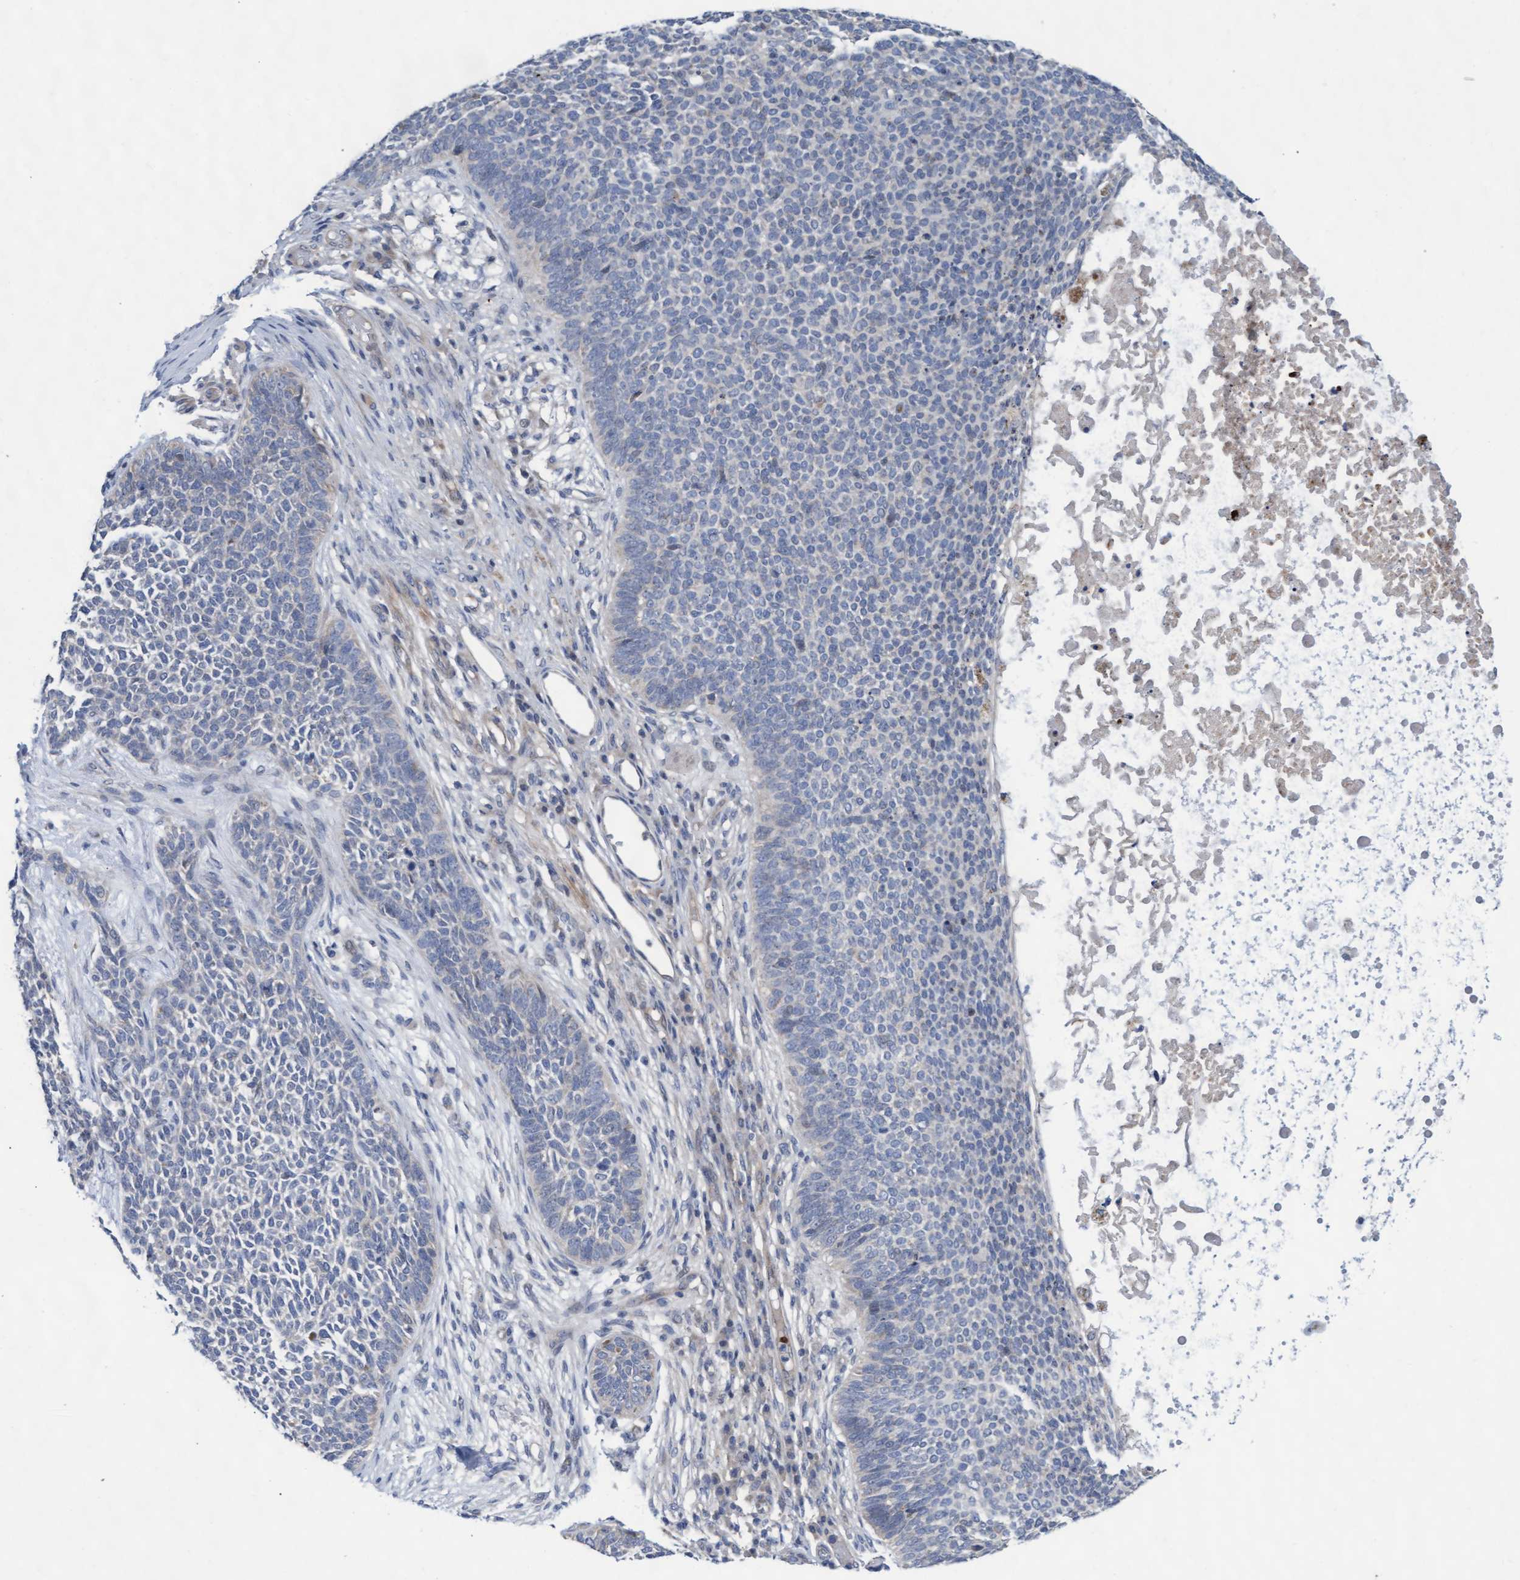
{"staining": {"intensity": "negative", "quantity": "none", "location": "none"}, "tissue": "skin cancer", "cell_type": "Tumor cells", "image_type": "cancer", "snomed": [{"axis": "morphology", "description": "Basal cell carcinoma"}, {"axis": "topography", "description": "Skin"}], "caption": "DAB immunohistochemical staining of skin basal cell carcinoma shows no significant staining in tumor cells.", "gene": "ABCF2", "patient": {"sex": "female", "age": 84}}